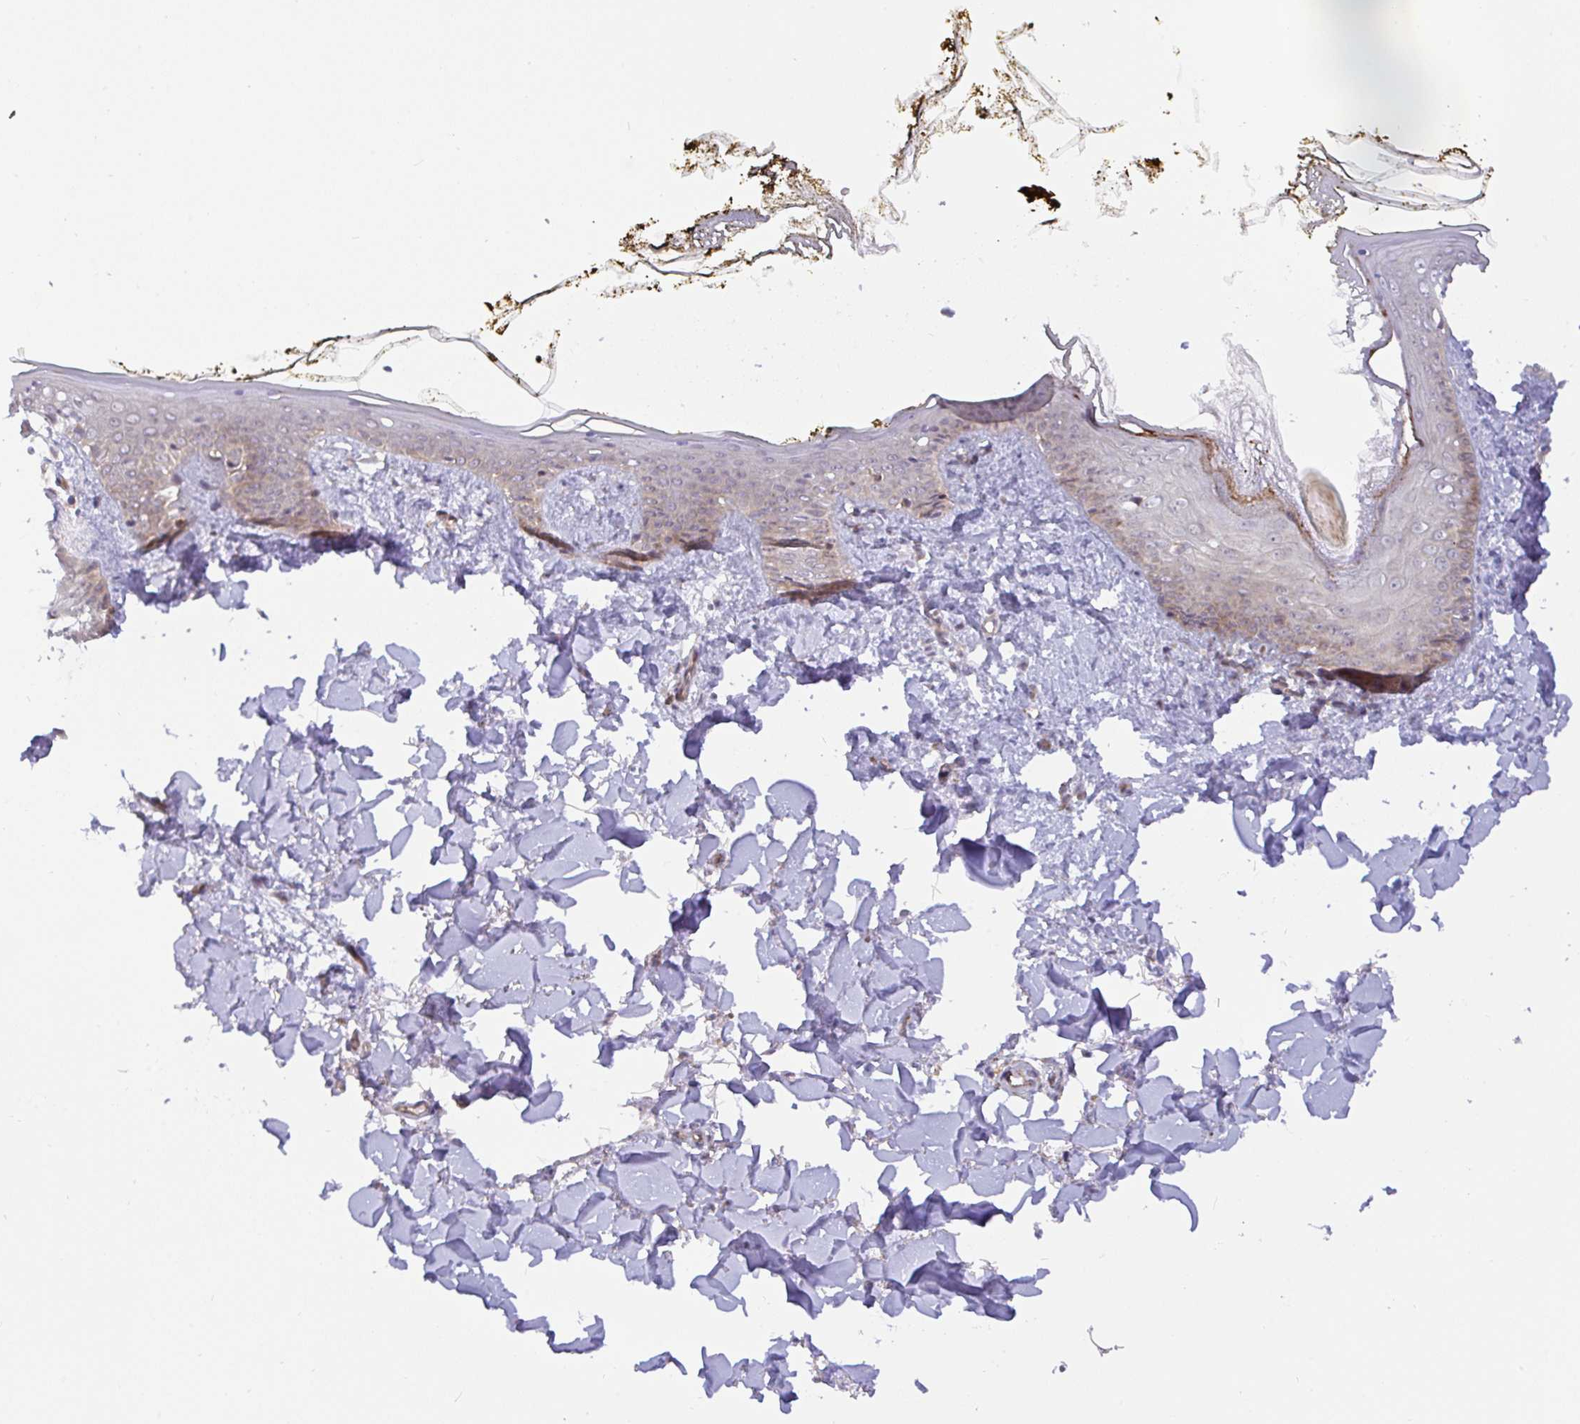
{"staining": {"intensity": "weak", "quantity": ">75%", "location": "cytoplasmic/membranous"}, "tissue": "skin", "cell_type": "Fibroblasts", "image_type": "normal", "snomed": [{"axis": "morphology", "description": "Normal tissue, NOS"}, {"axis": "topography", "description": "Skin"}], "caption": "High-magnification brightfield microscopy of normal skin stained with DAB (brown) and counterstained with hematoxylin (blue). fibroblasts exhibit weak cytoplasmic/membranous staining is identified in about>75% of cells.", "gene": "DLEU7", "patient": {"sex": "female", "age": 34}}